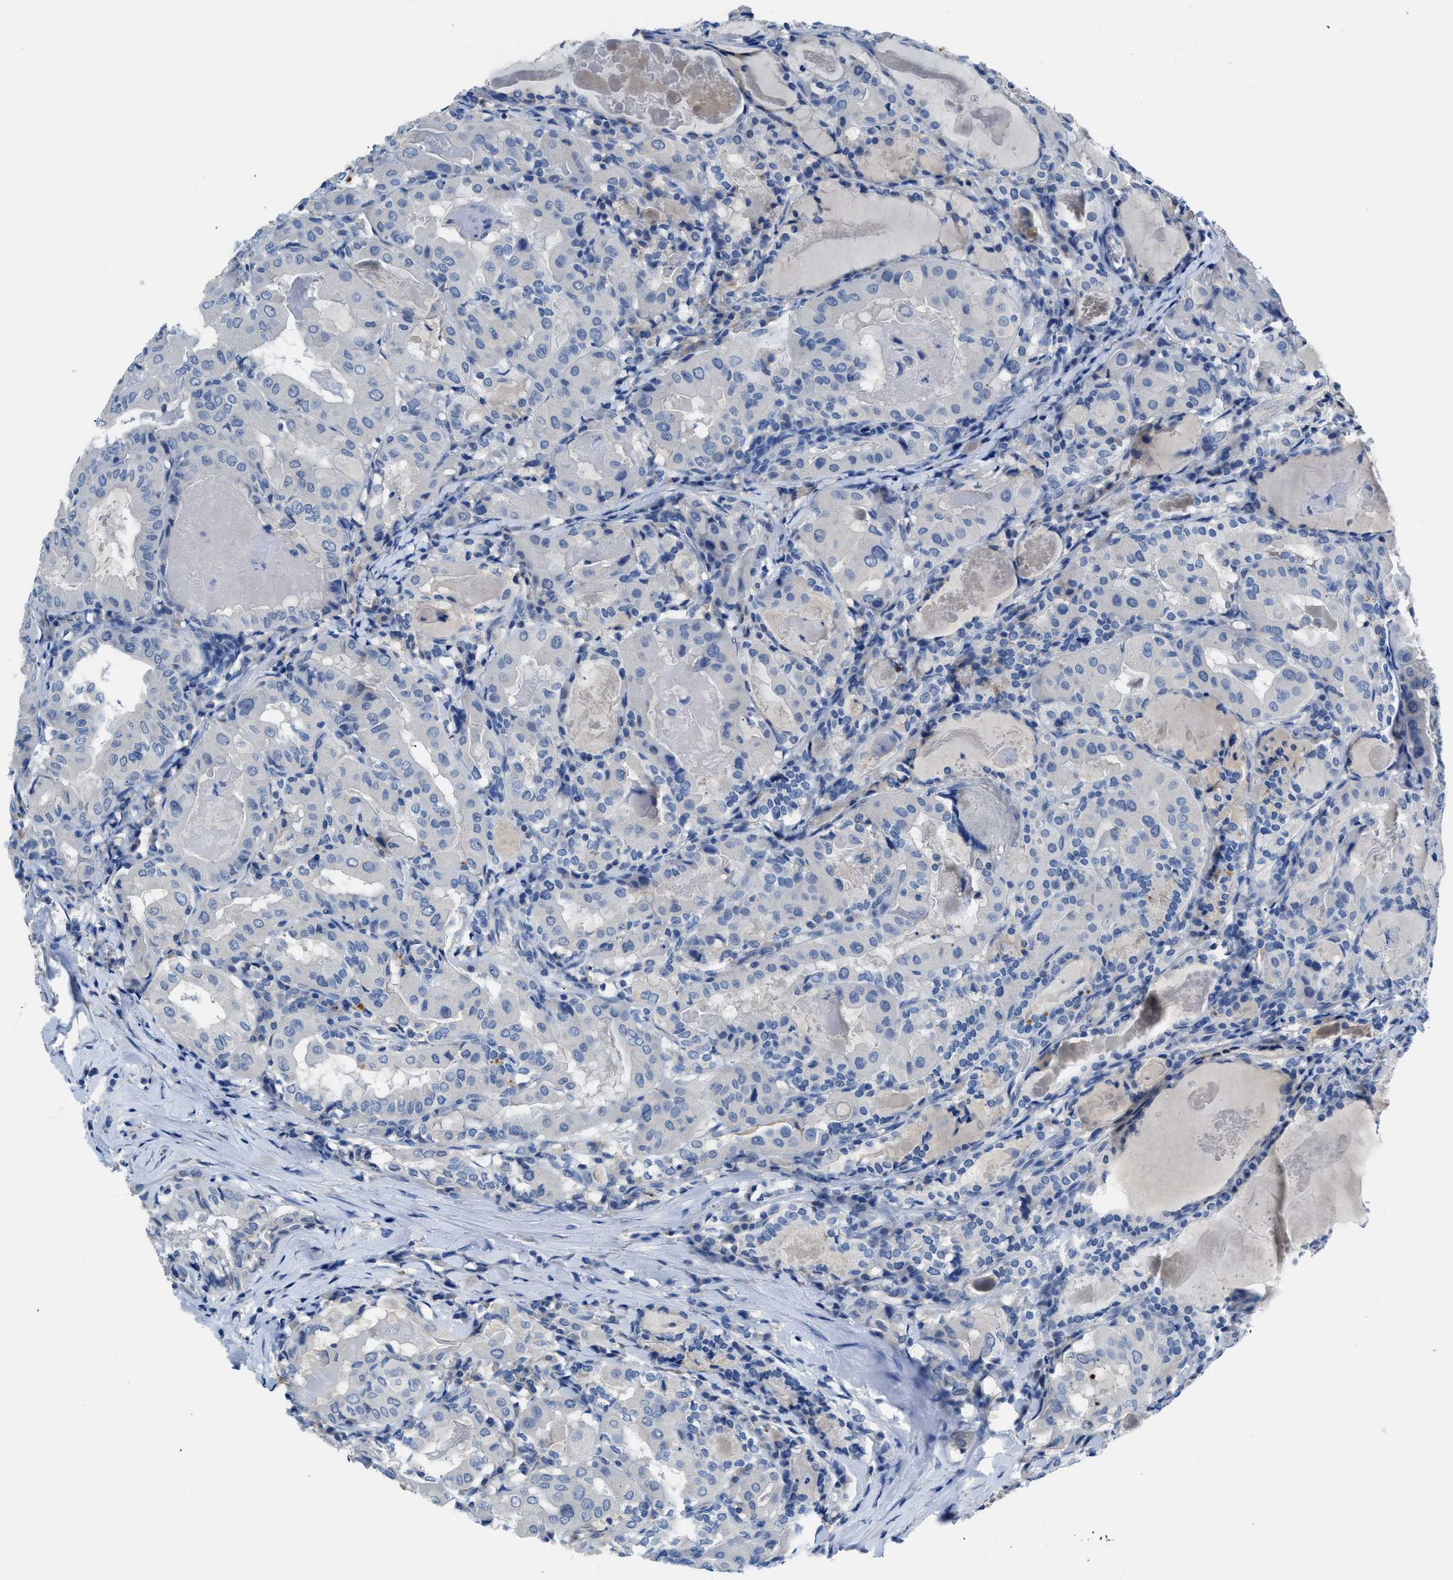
{"staining": {"intensity": "negative", "quantity": "none", "location": "none"}, "tissue": "thyroid cancer", "cell_type": "Tumor cells", "image_type": "cancer", "snomed": [{"axis": "morphology", "description": "Papillary adenocarcinoma, NOS"}, {"axis": "topography", "description": "Thyroid gland"}], "caption": "There is no significant expression in tumor cells of thyroid papillary adenocarcinoma. Brightfield microscopy of immunohistochemistry (IHC) stained with DAB (brown) and hematoxylin (blue), captured at high magnification.", "gene": "SLC10A6", "patient": {"sex": "female", "age": 42}}